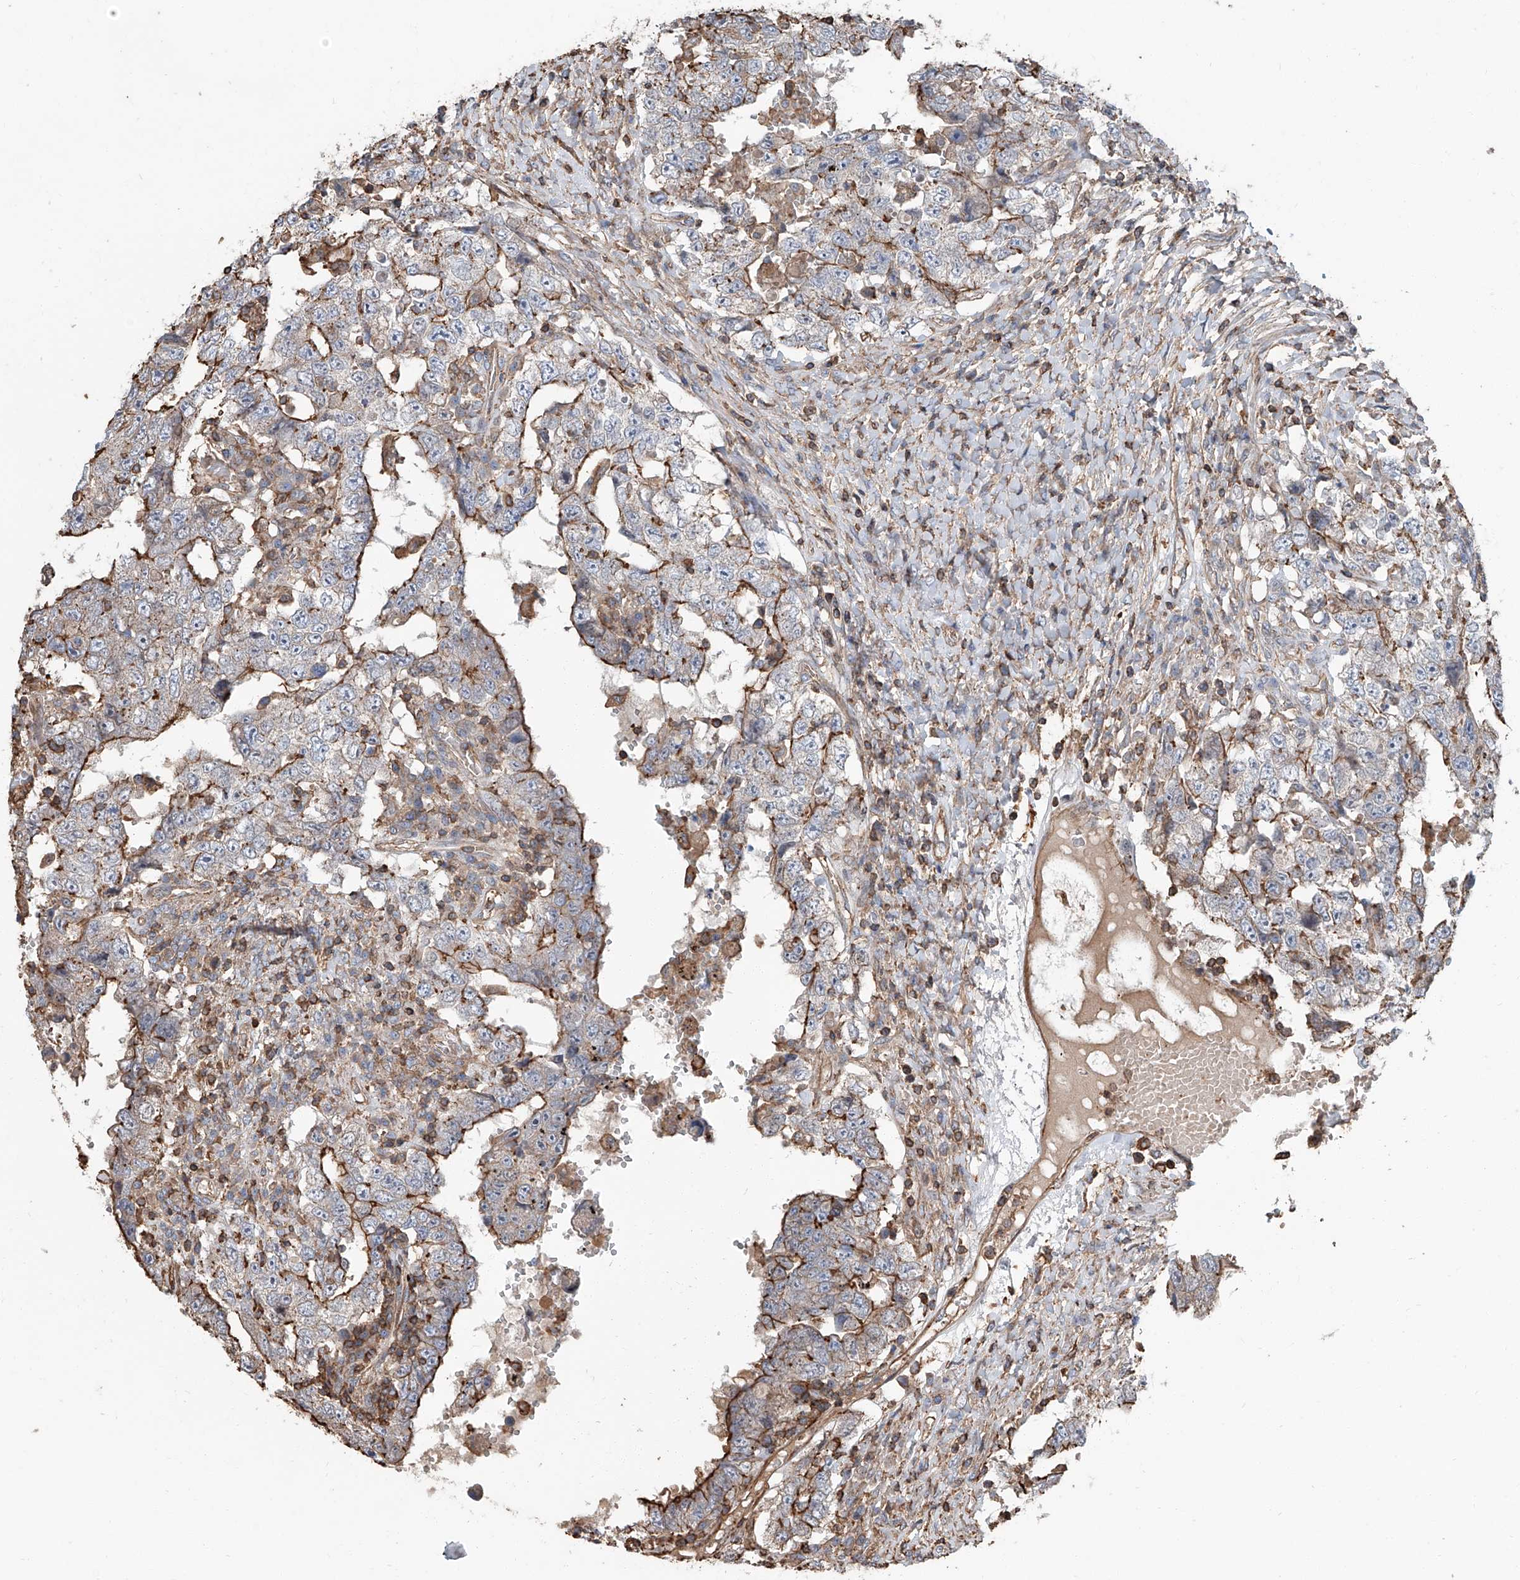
{"staining": {"intensity": "moderate", "quantity": "<25%", "location": "cytoplasmic/membranous"}, "tissue": "testis cancer", "cell_type": "Tumor cells", "image_type": "cancer", "snomed": [{"axis": "morphology", "description": "Carcinoma, Embryonal, NOS"}, {"axis": "topography", "description": "Testis"}], "caption": "DAB immunohistochemical staining of human testis embryonal carcinoma demonstrates moderate cytoplasmic/membranous protein positivity in approximately <25% of tumor cells.", "gene": "PIEZO2", "patient": {"sex": "male", "age": 26}}